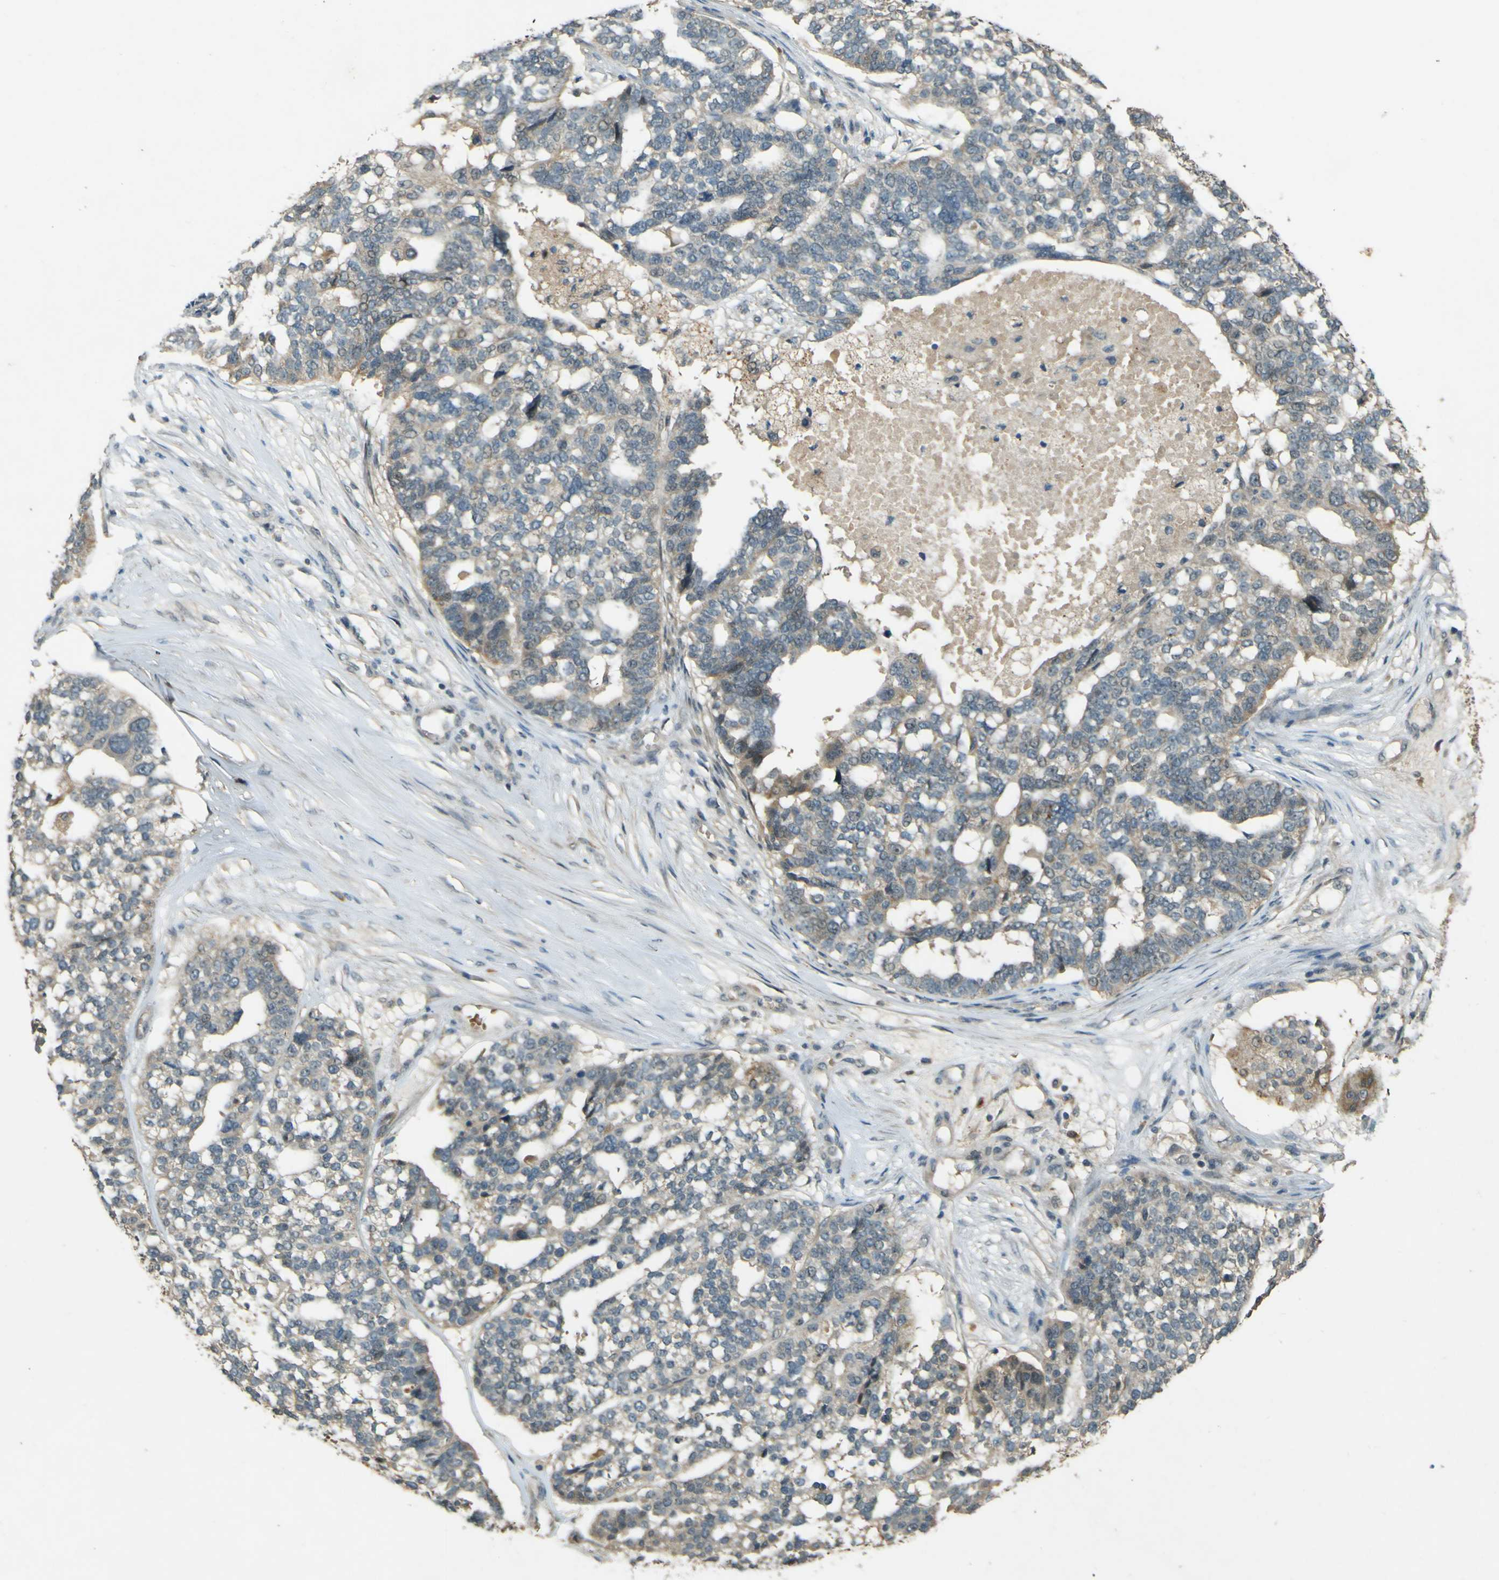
{"staining": {"intensity": "weak", "quantity": "25%-75%", "location": "cytoplasmic/membranous"}, "tissue": "ovarian cancer", "cell_type": "Tumor cells", "image_type": "cancer", "snomed": [{"axis": "morphology", "description": "Cystadenocarcinoma, serous, NOS"}, {"axis": "topography", "description": "Ovary"}], "caption": "Ovarian cancer (serous cystadenocarcinoma) stained with immunohistochemistry demonstrates weak cytoplasmic/membranous positivity in about 25%-75% of tumor cells. (DAB (3,3'-diaminobenzidine) IHC, brown staining for protein, blue staining for nuclei).", "gene": "MPDZ", "patient": {"sex": "female", "age": 59}}